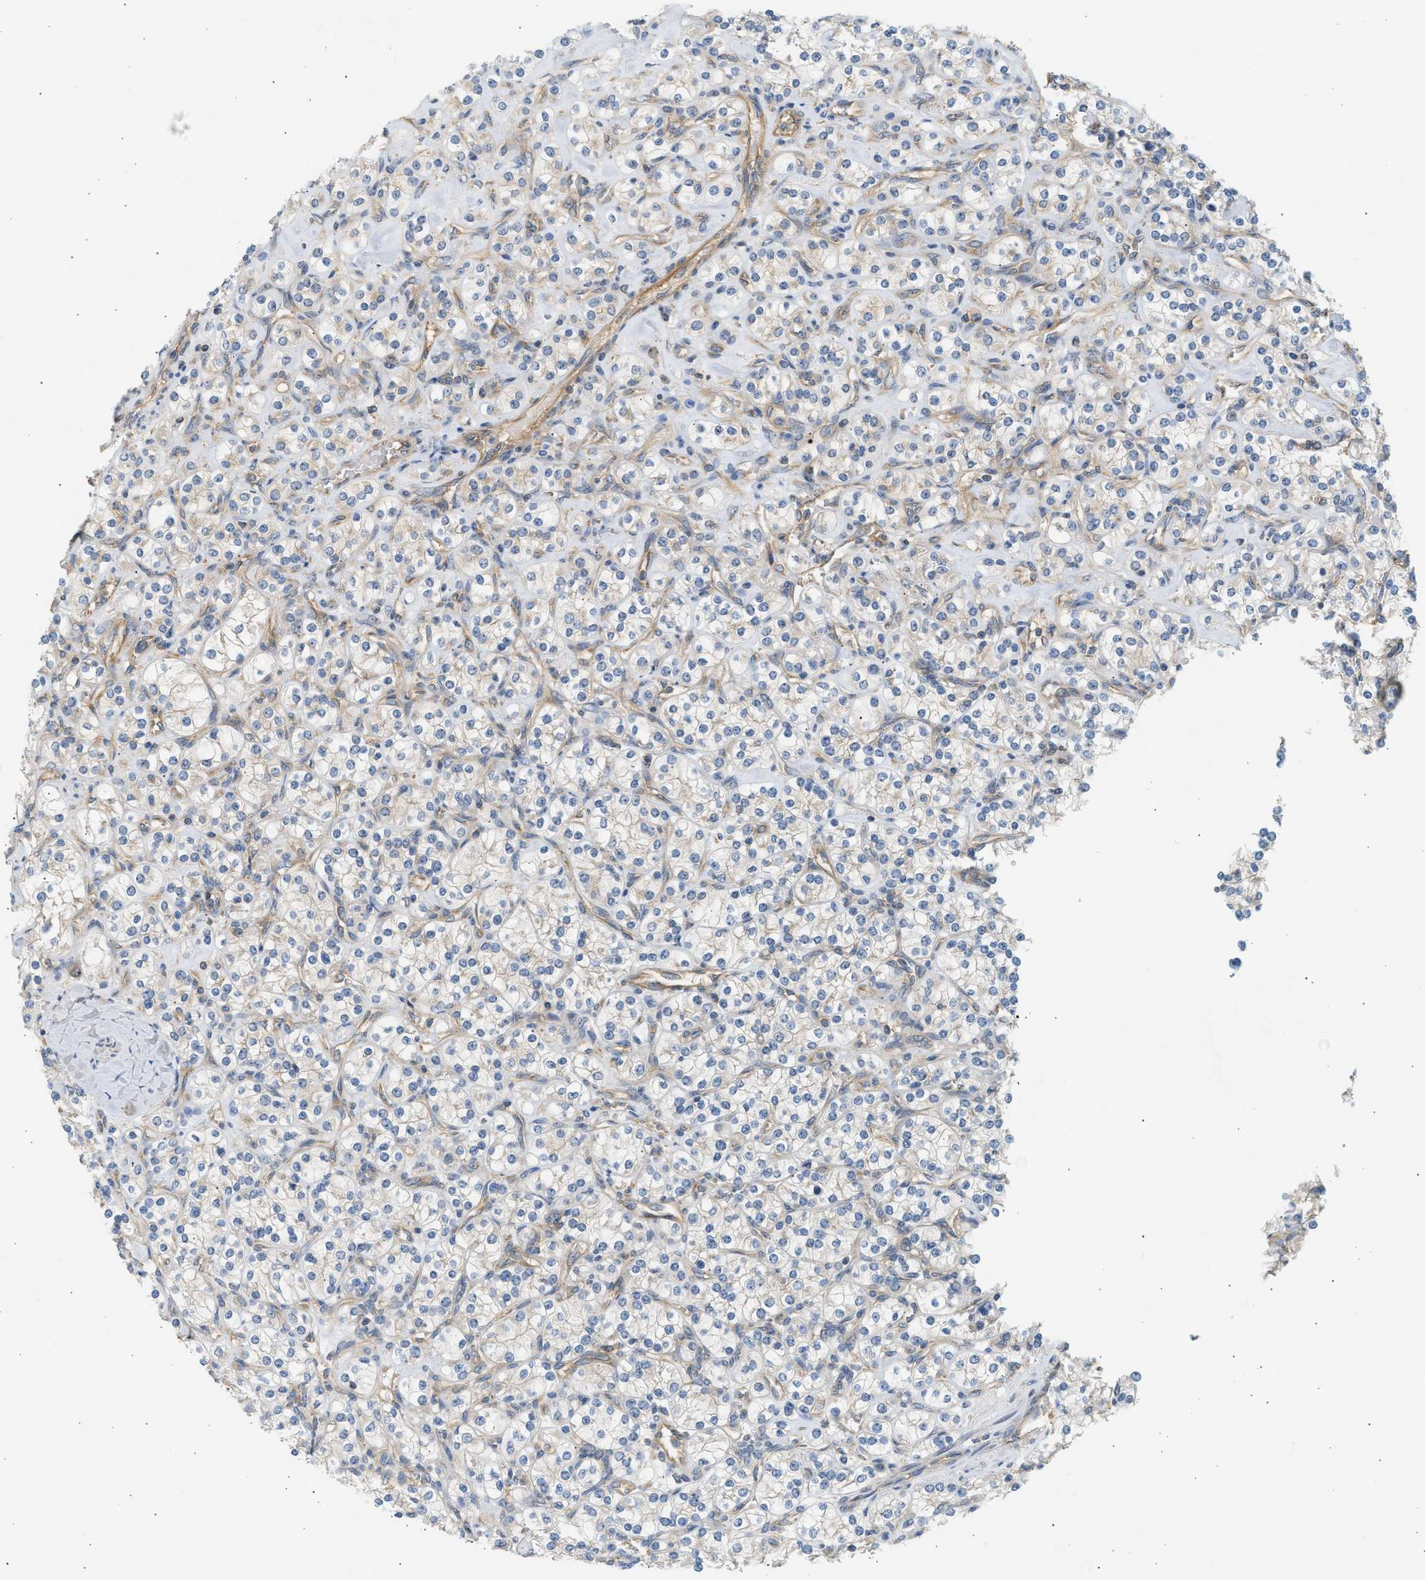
{"staining": {"intensity": "weak", "quantity": "25%-75%", "location": "cytoplasmic/membranous"}, "tissue": "renal cancer", "cell_type": "Tumor cells", "image_type": "cancer", "snomed": [{"axis": "morphology", "description": "Adenocarcinoma, NOS"}, {"axis": "topography", "description": "Kidney"}], "caption": "The micrograph displays staining of renal adenocarcinoma, revealing weak cytoplasmic/membranous protein expression (brown color) within tumor cells.", "gene": "PAFAH1B1", "patient": {"sex": "male", "age": 77}}